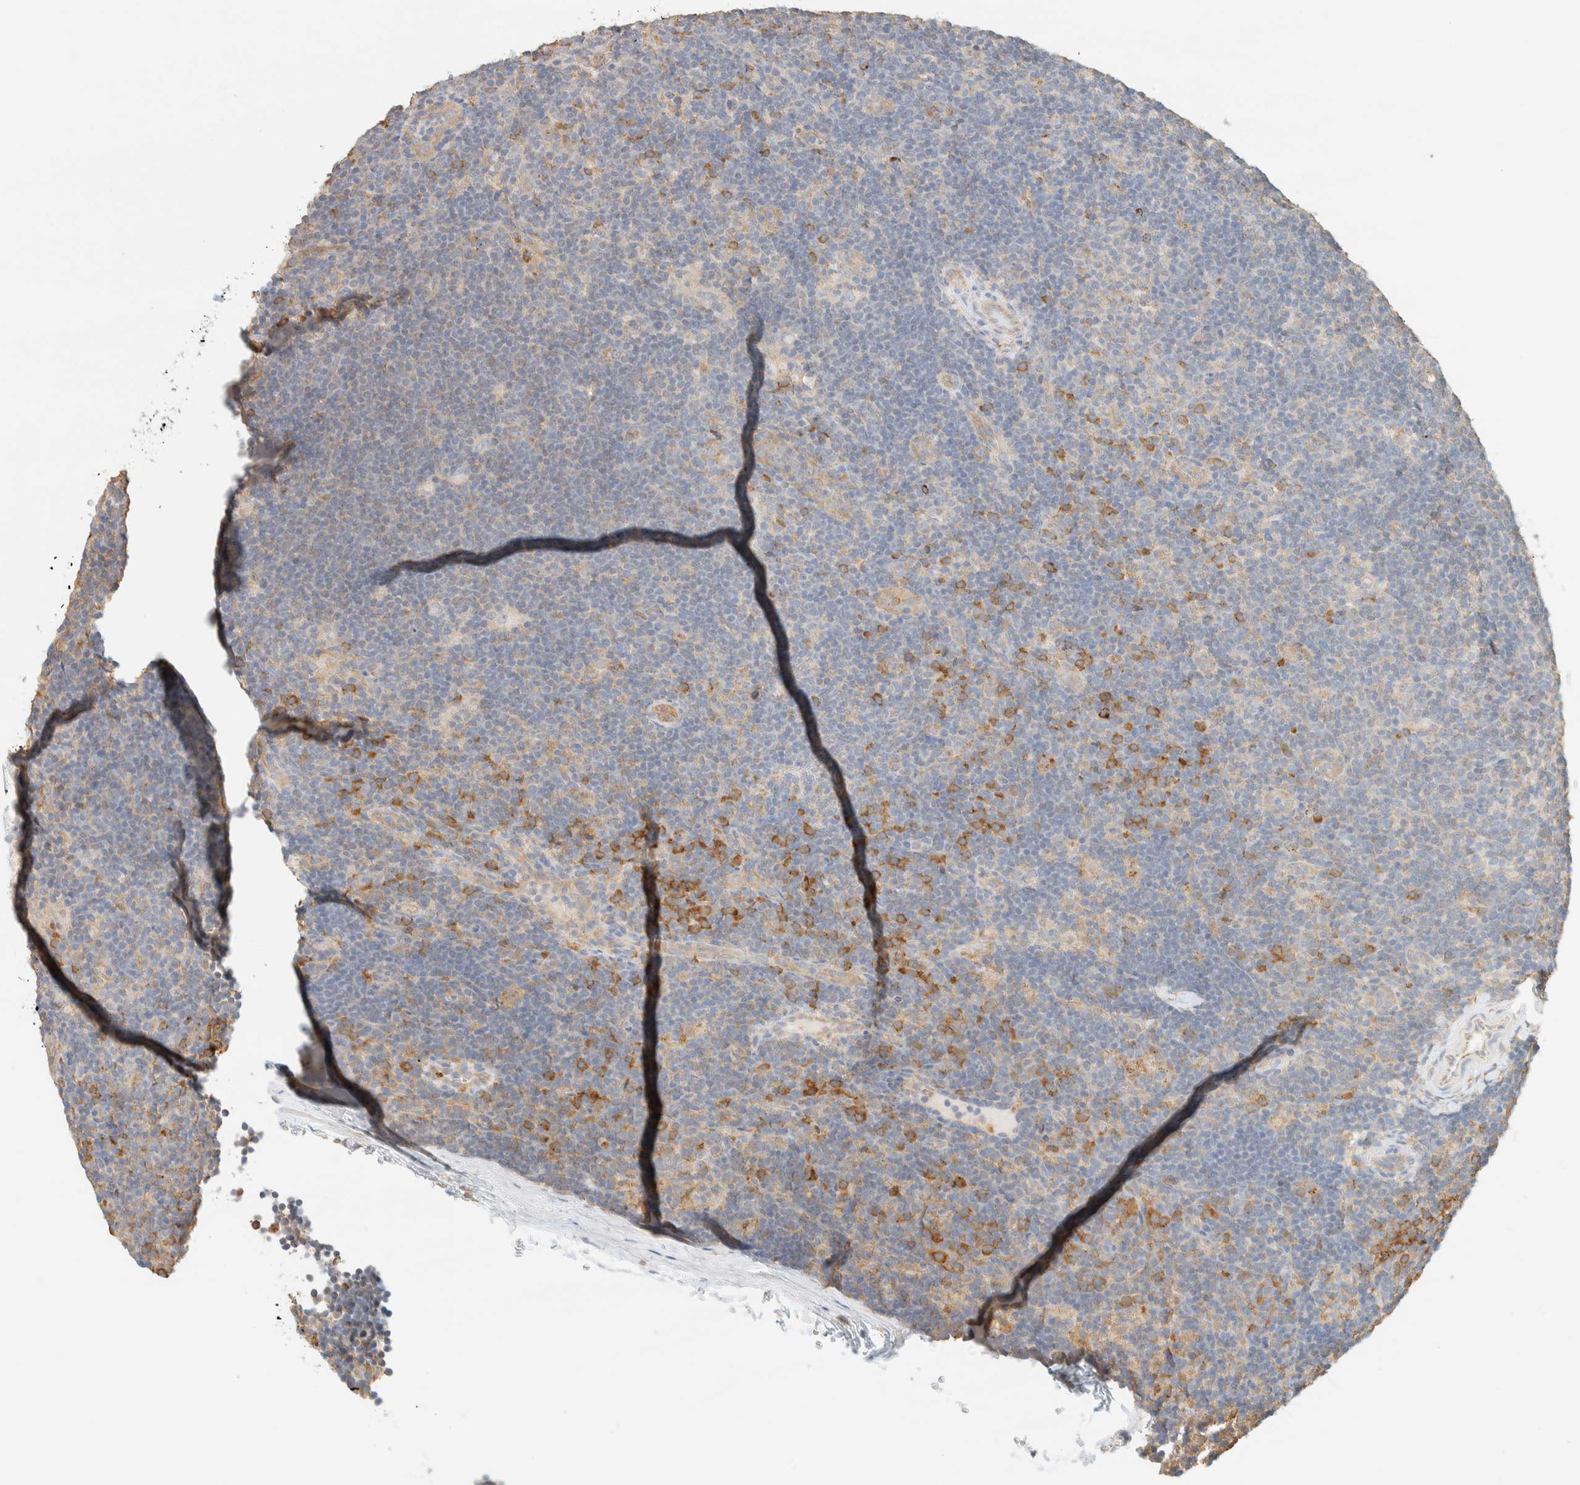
{"staining": {"intensity": "moderate", "quantity": ">75%", "location": "cytoplasmic/membranous"}, "tissue": "lymphoma", "cell_type": "Tumor cells", "image_type": "cancer", "snomed": [{"axis": "morphology", "description": "Hodgkin's disease, NOS"}, {"axis": "topography", "description": "Lymph node"}], "caption": "Lymphoma stained for a protein (brown) demonstrates moderate cytoplasmic/membranous positive staining in approximately >75% of tumor cells.", "gene": "TBC1D8B", "patient": {"sex": "female", "age": 57}}